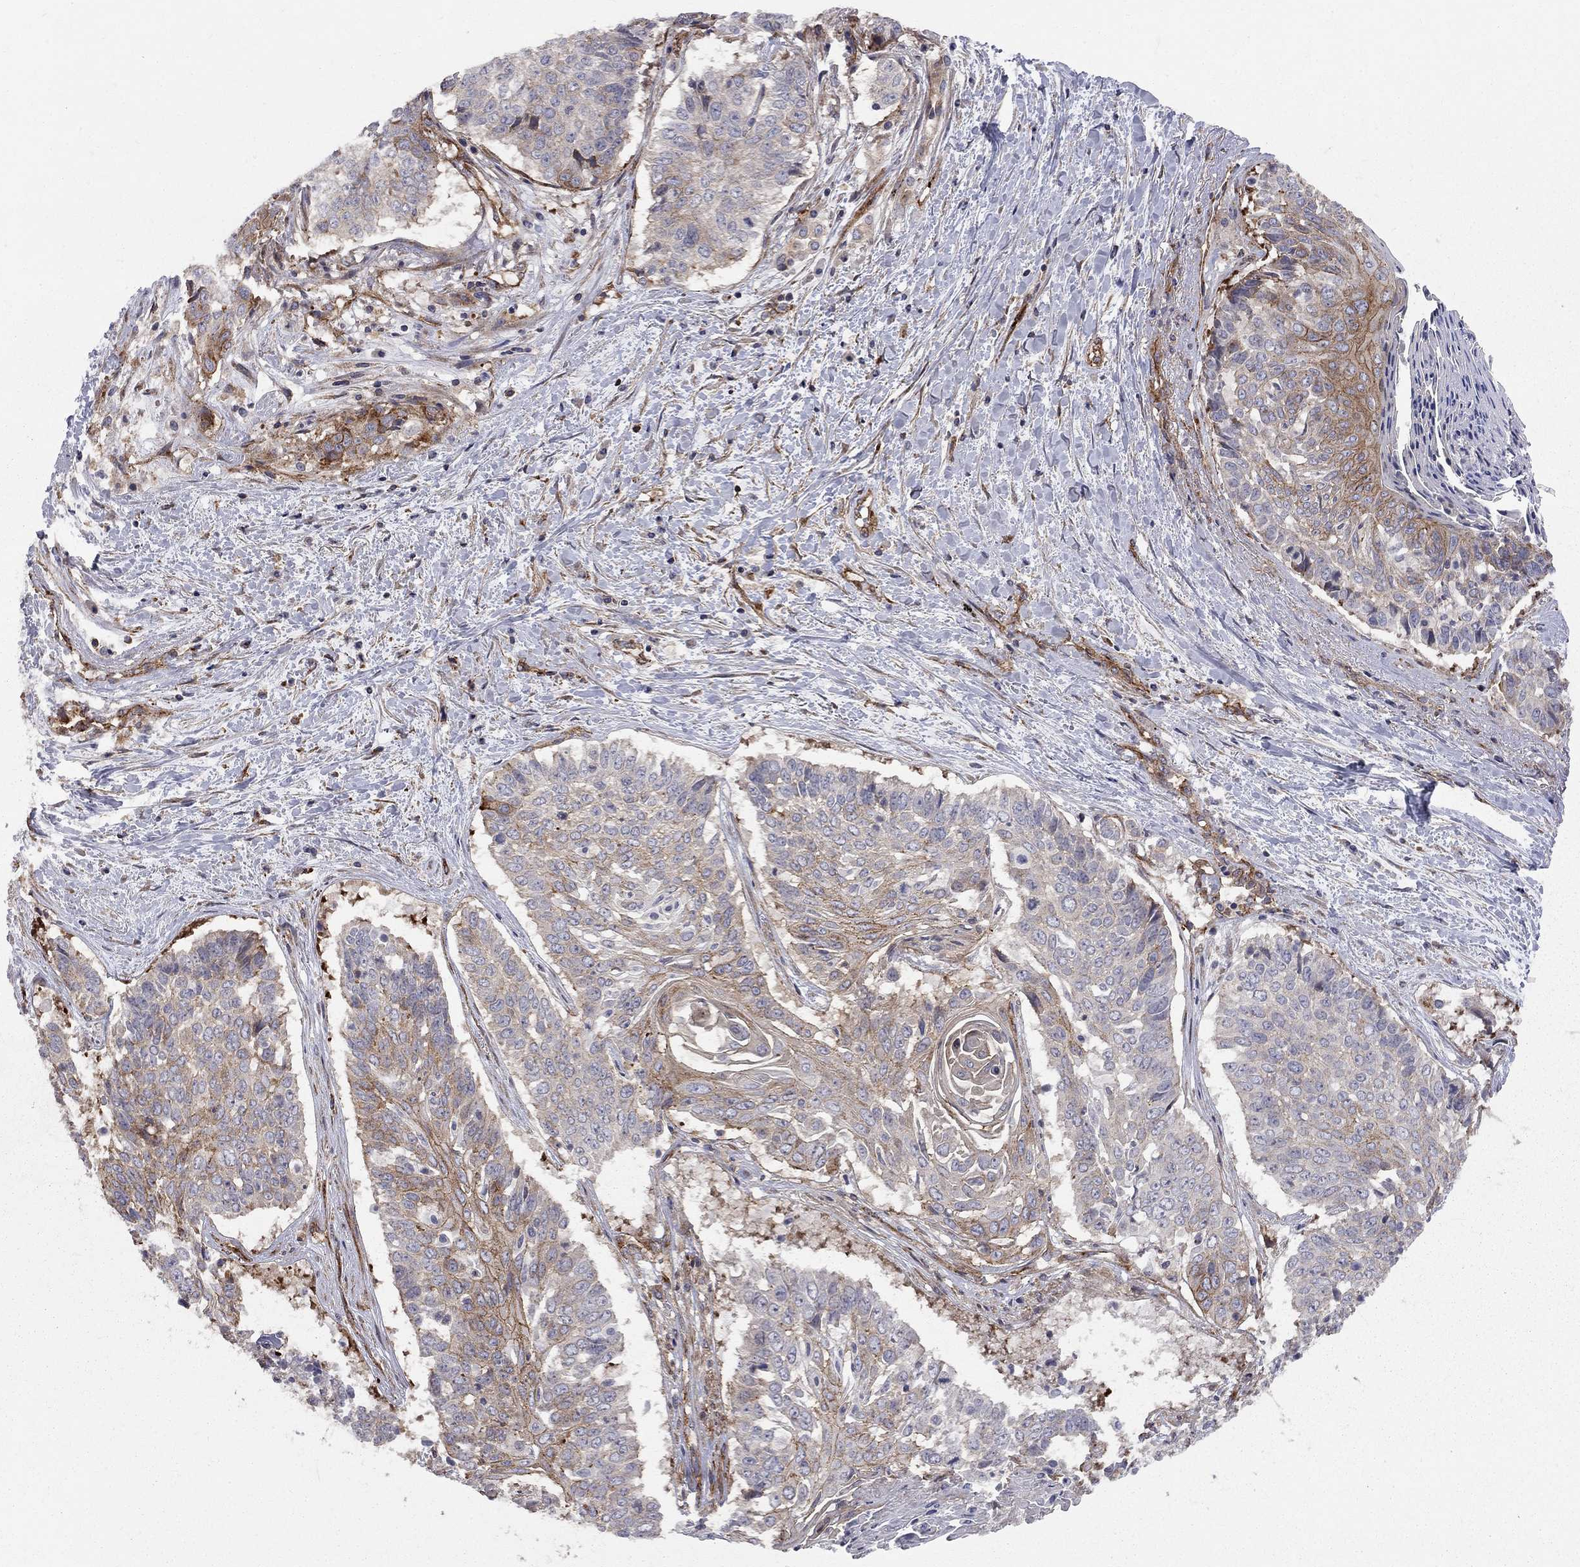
{"staining": {"intensity": "moderate", "quantity": "<25%", "location": "cytoplasmic/membranous"}, "tissue": "lung cancer", "cell_type": "Tumor cells", "image_type": "cancer", "snomed": [{"axis": "morphology", "description": "Squamous cell carcinoma, NOS"}, {"axis": "topography", "description": "Lung"}], "caption": "Lung cancer stained for a protein reveals moderate cytoplasmic/membranous positivity in tumor cells.", "gene": "RASEF", "patient": {"sex": "male", "age": 64}}